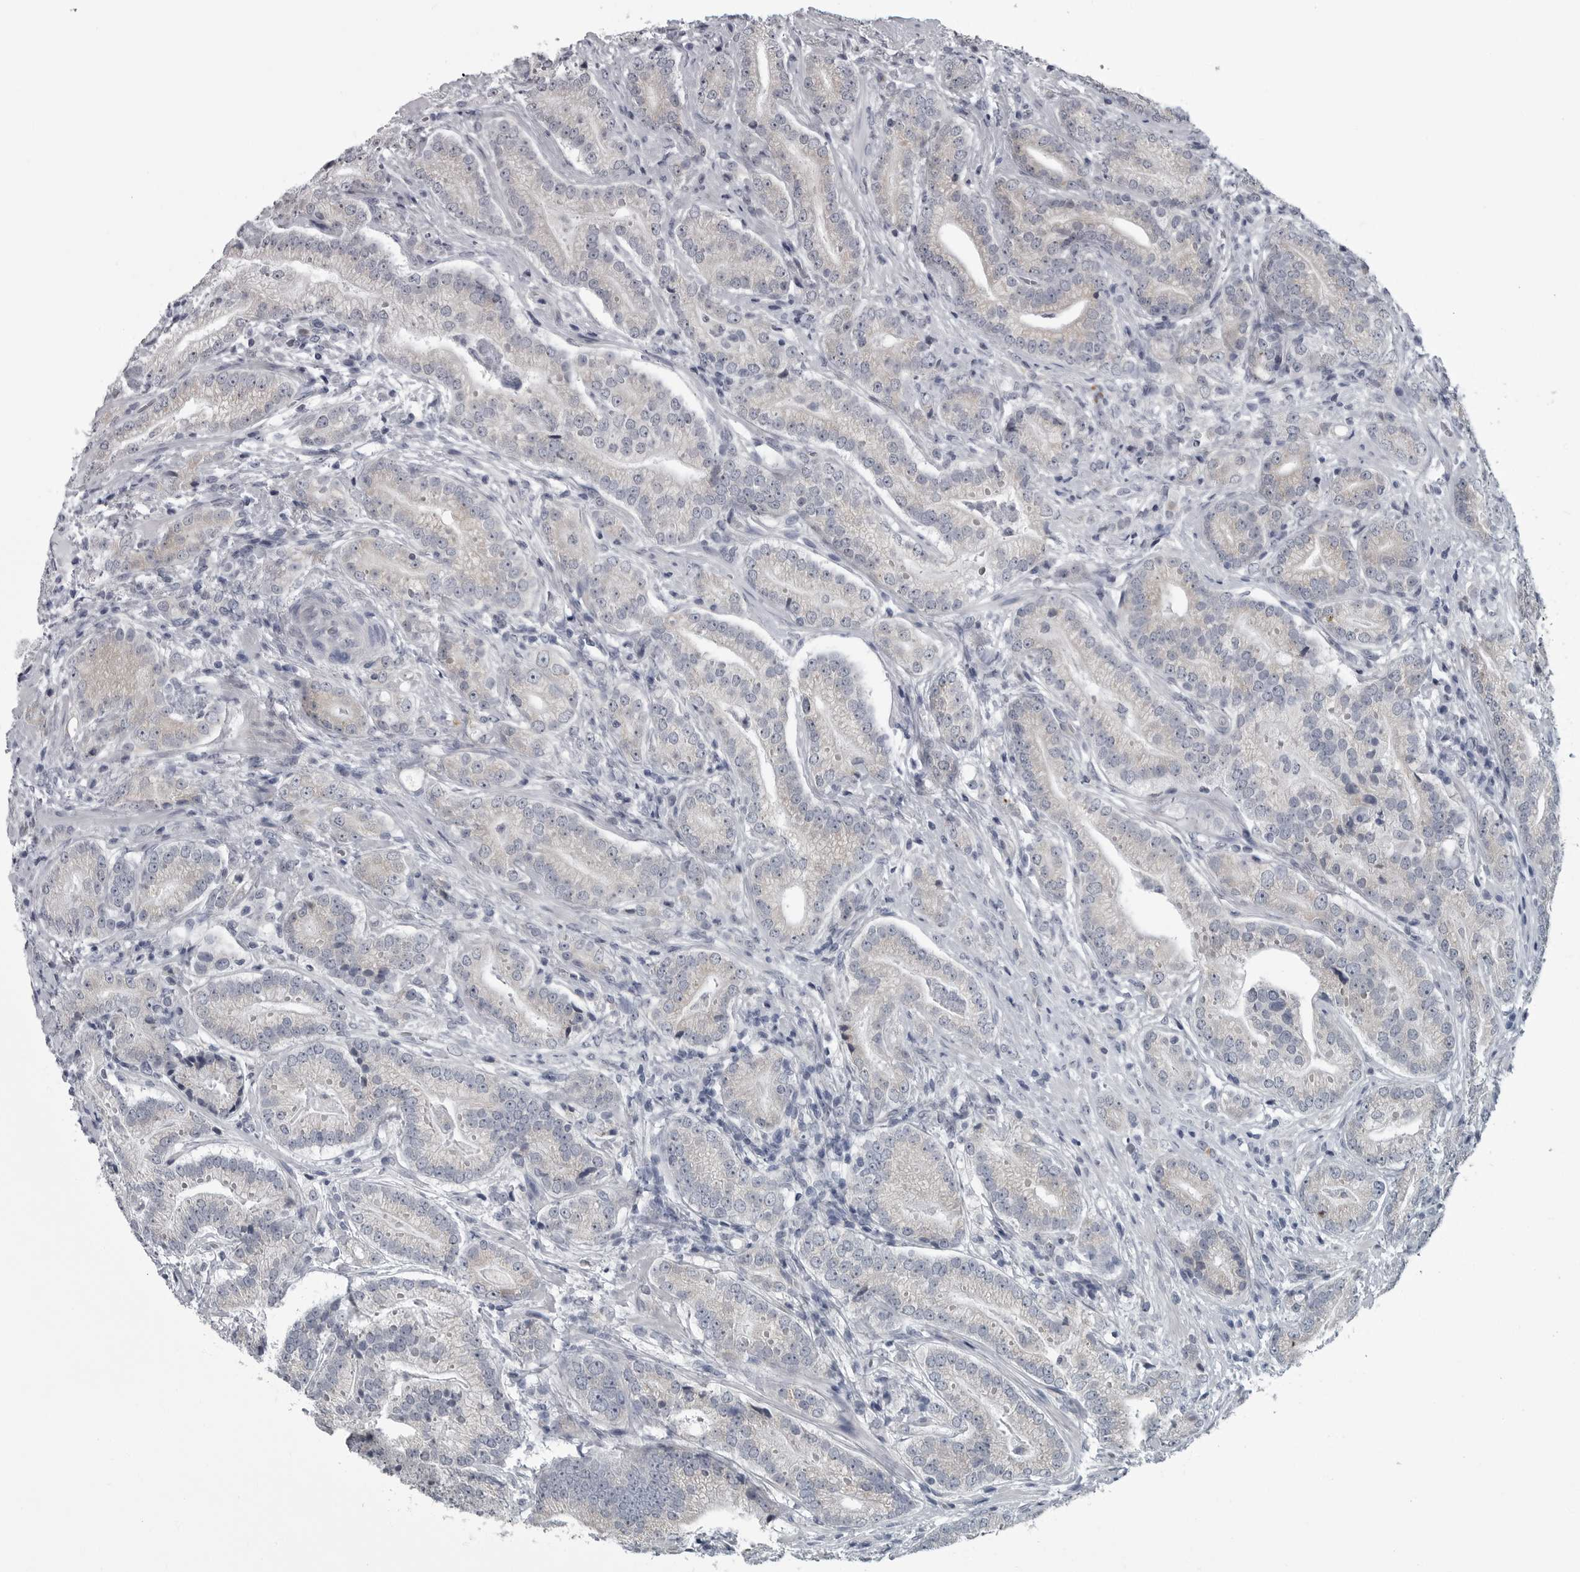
{"staining": {"intensity": "weak", "quantity": "<25%", "location": "cytoplasmic/membranous"}, "tissue": "prostate cancer", "cell_type": "Tumor cells", "image_type": "cancer", "snomed": [{"axis": "morphology", "description": "Adenocarcinoma, High grade"}, {"axis": "topography", "description": "Prostate"}], "caption": "Tumor cells are negative for protein expression in human prostate cancer.", "gene": "MYOC", "patient": {"sex": "male", "age": 57}}